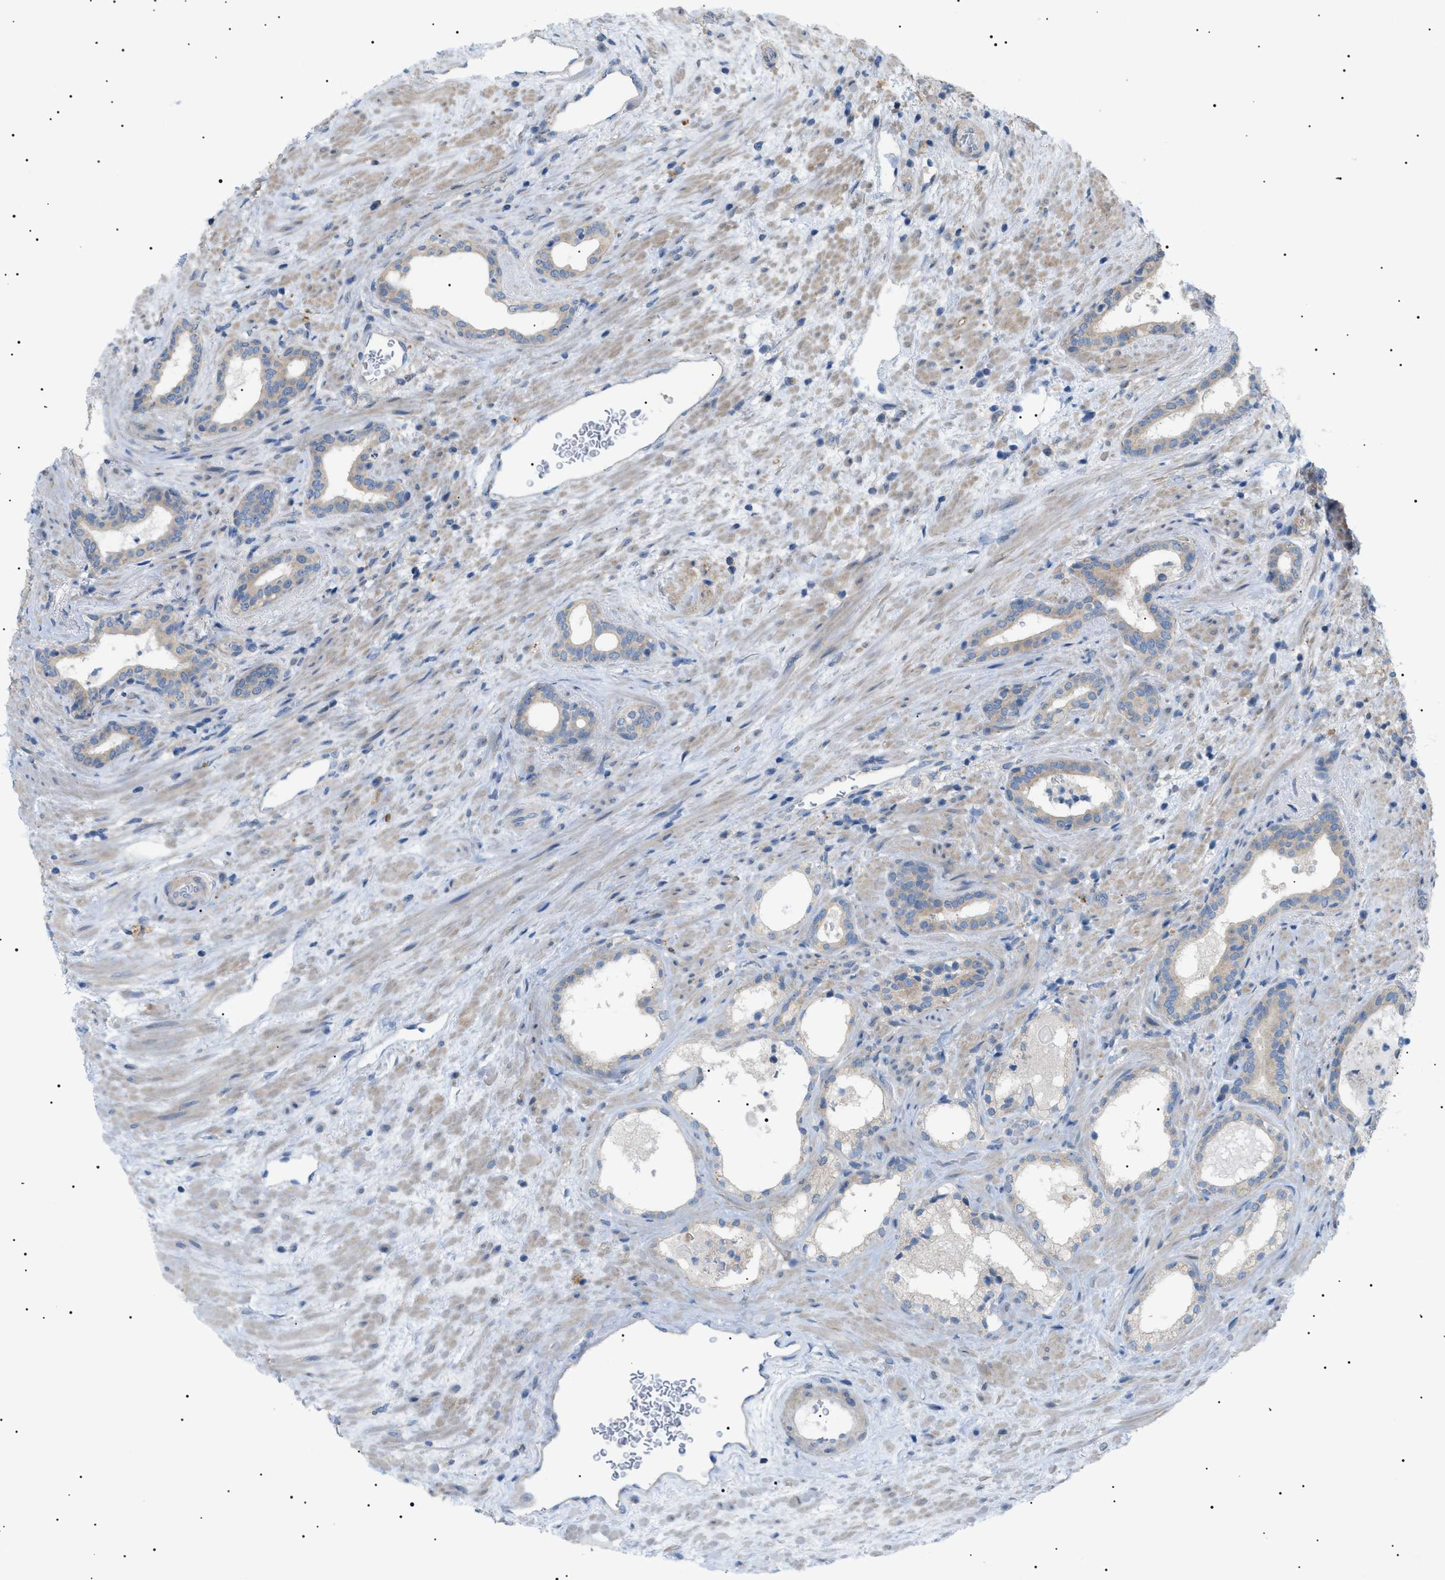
{"staining": {"intensity": "weak", "quantity": "25%-75%", "location": "cytoplasmic/membranous"}, "tissue": "prostate cancer", "cell_type": "Tumor cells", "image_type": "cancer", "snomed": [{"axis": "morphology", "description": "Adenocarcinoma, High grade"}, {"axis": "topography", "description": "Prostate"}], "caption": "Protein expression analysis of prostate cancer (adenocarcinoma (high-grade)) demonstrates weak cytoplasmic/membranous staining in about 25%-75% of tumor cells. (IHC, brightfield microscopy, high magnification).", "gene": "IRS2", "patient": {"sex": "male", "age": 71}}